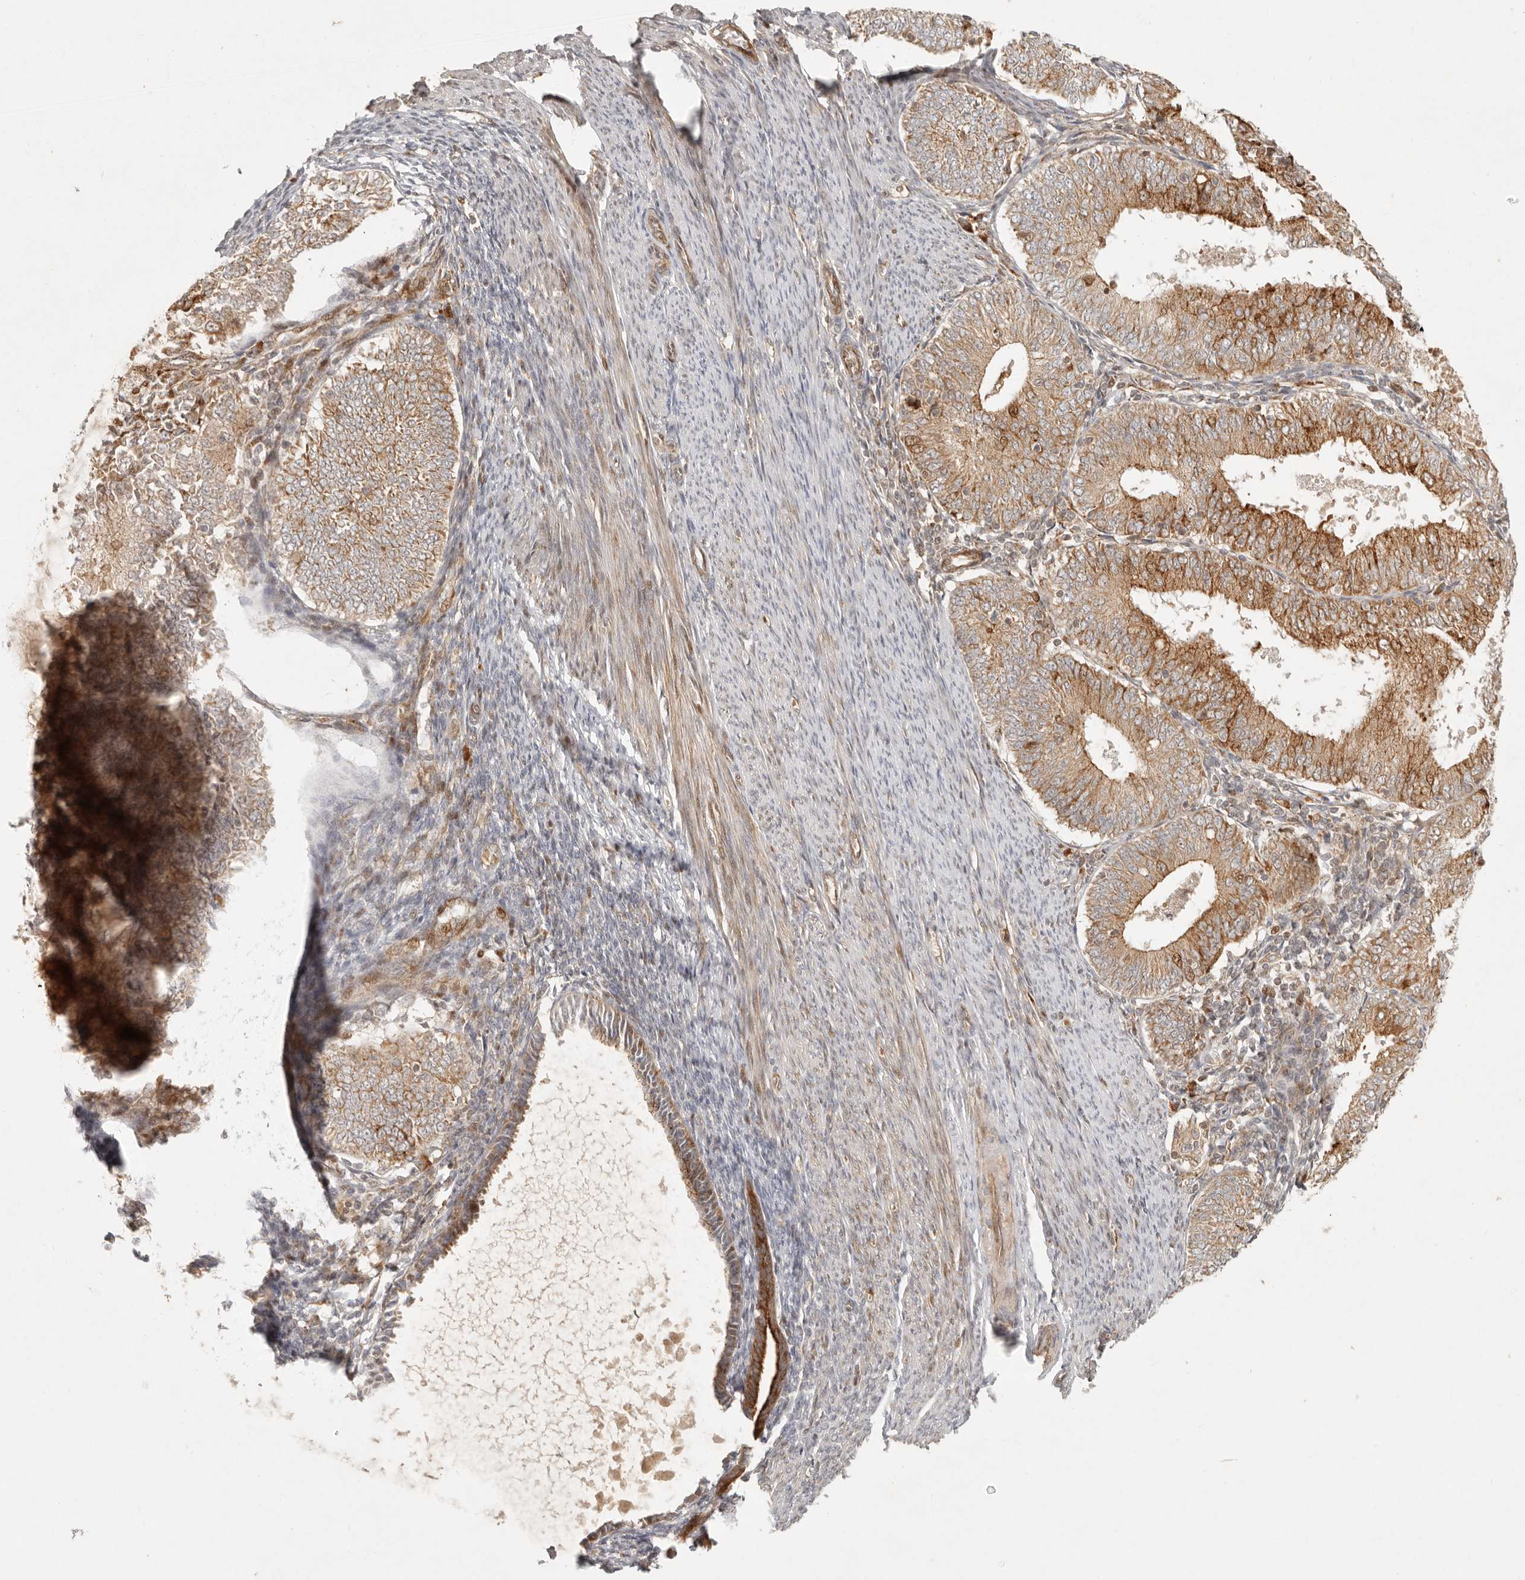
{"staining": {"intensity": "moderate", "quantity": ">75%", "location": "cytoplasmic/membranous"}, "tissue": "endometrial cancer", "cell_type": "Tumor cells", "image_type": "cancer", "snomed": [{"axis": "morphology", "description": "Adenocarcinoma, NOS"}, {"axis": "topography", "description": "Endometrium"}], "caption": "This micrograph displays immunohistochemistry (IHC) staining of human endometrial cancer (adenocarcinoma), with medium moderate cytoplasmic/membranous positivity in about >75% of tumor cells.", "gene": "KLHL38", "patient": {"sex": "female", "age": 57}}